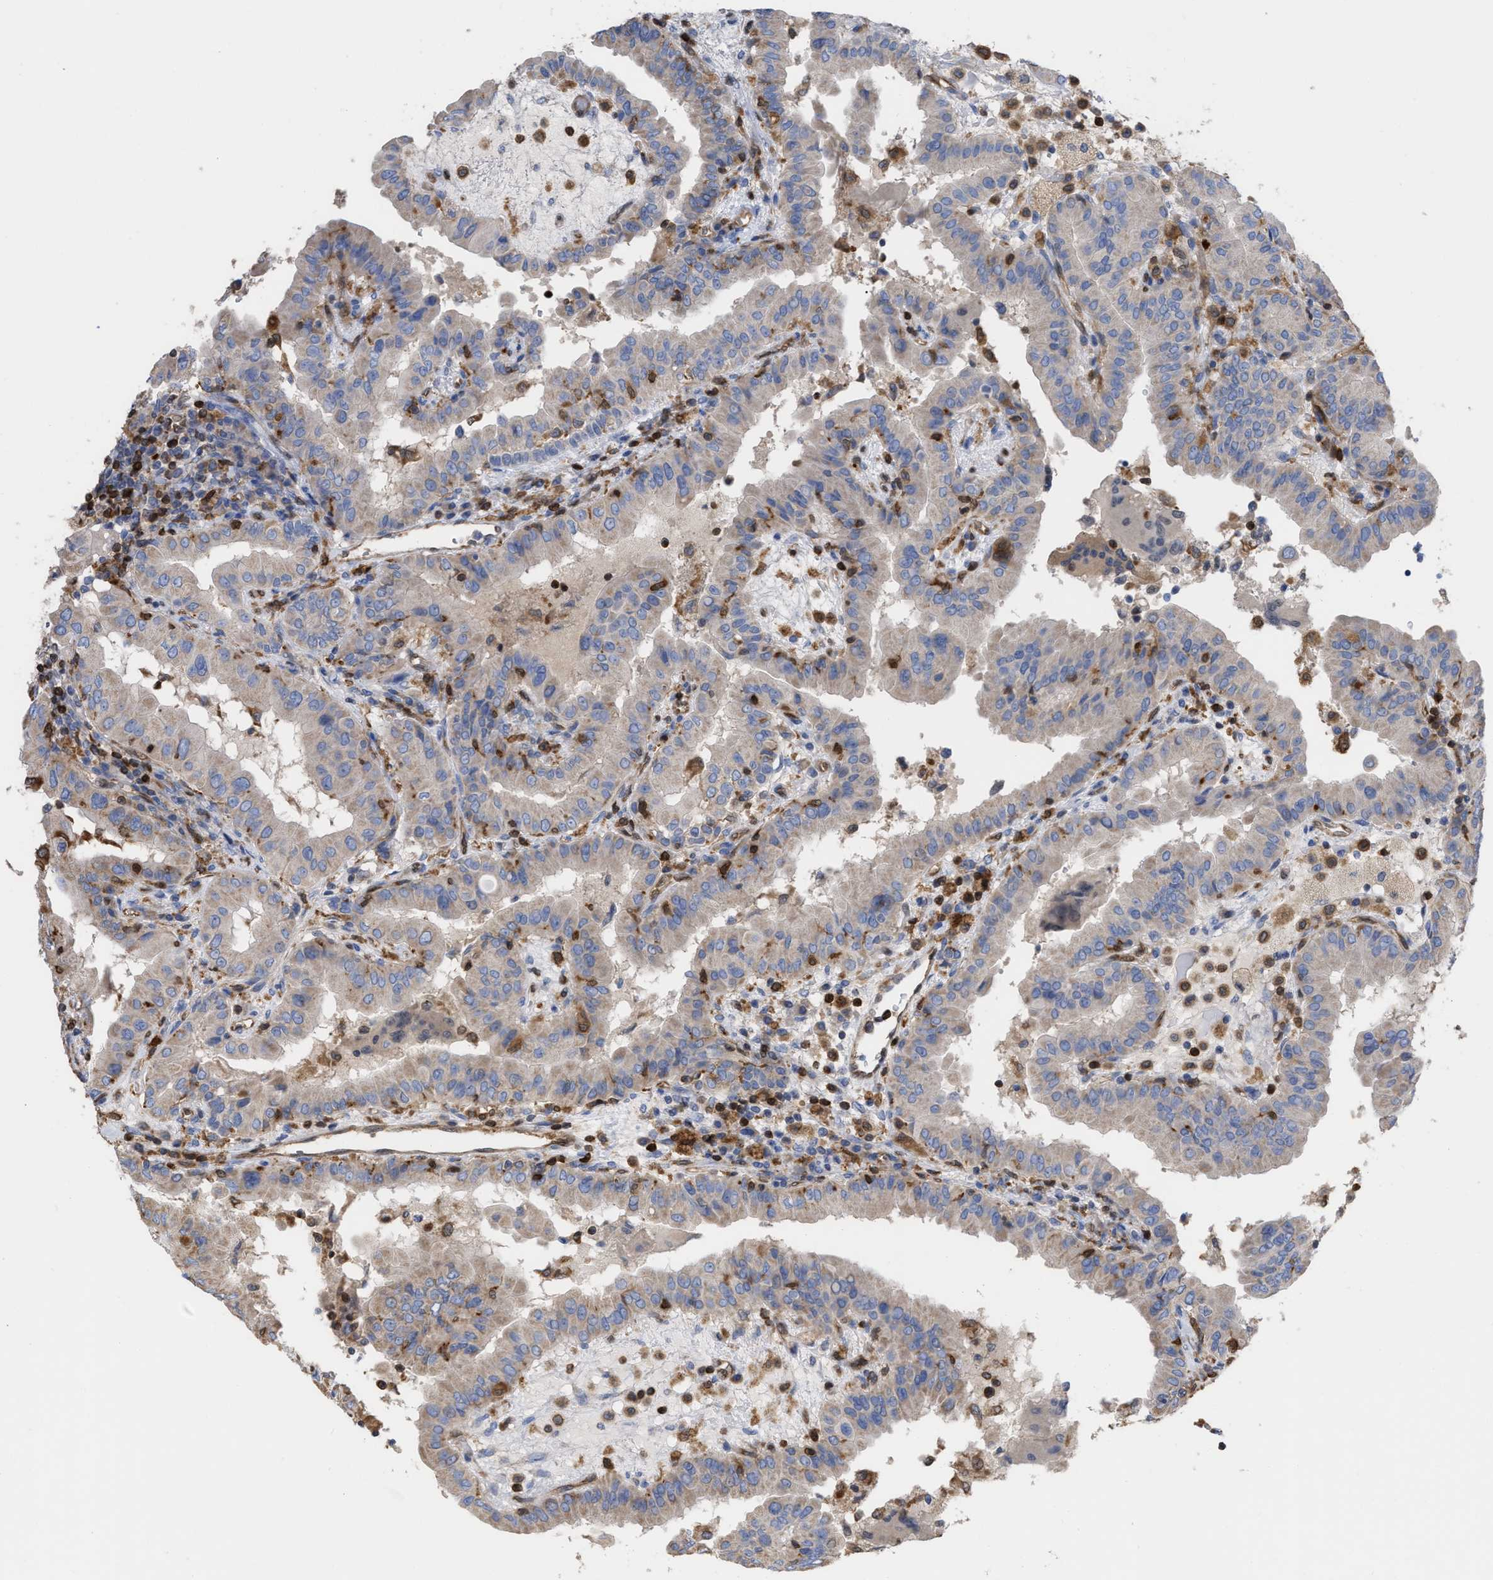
{"staining": {"intensity": "weak", "quantity": ">75%", "location": "cytoplasmic/membranous"}, "tissue": "thyroid cancer", "cell_type": "Tumor cells", "image_type": "cancer", "snomed": [{"axis": "morphology", "description": "Papillary adenocarcinoma, NOS"}, {"axis": "topography", "description": "Thyroid gland"}], "caption": "Tumor cells show low levels of weak cytoplasmic/membranous staining in approximately >75% of cells in thyroid papillary adenocarcinoma.", "gene": "GIMAP4", "patient": {"sex": "male", "age": 33}}